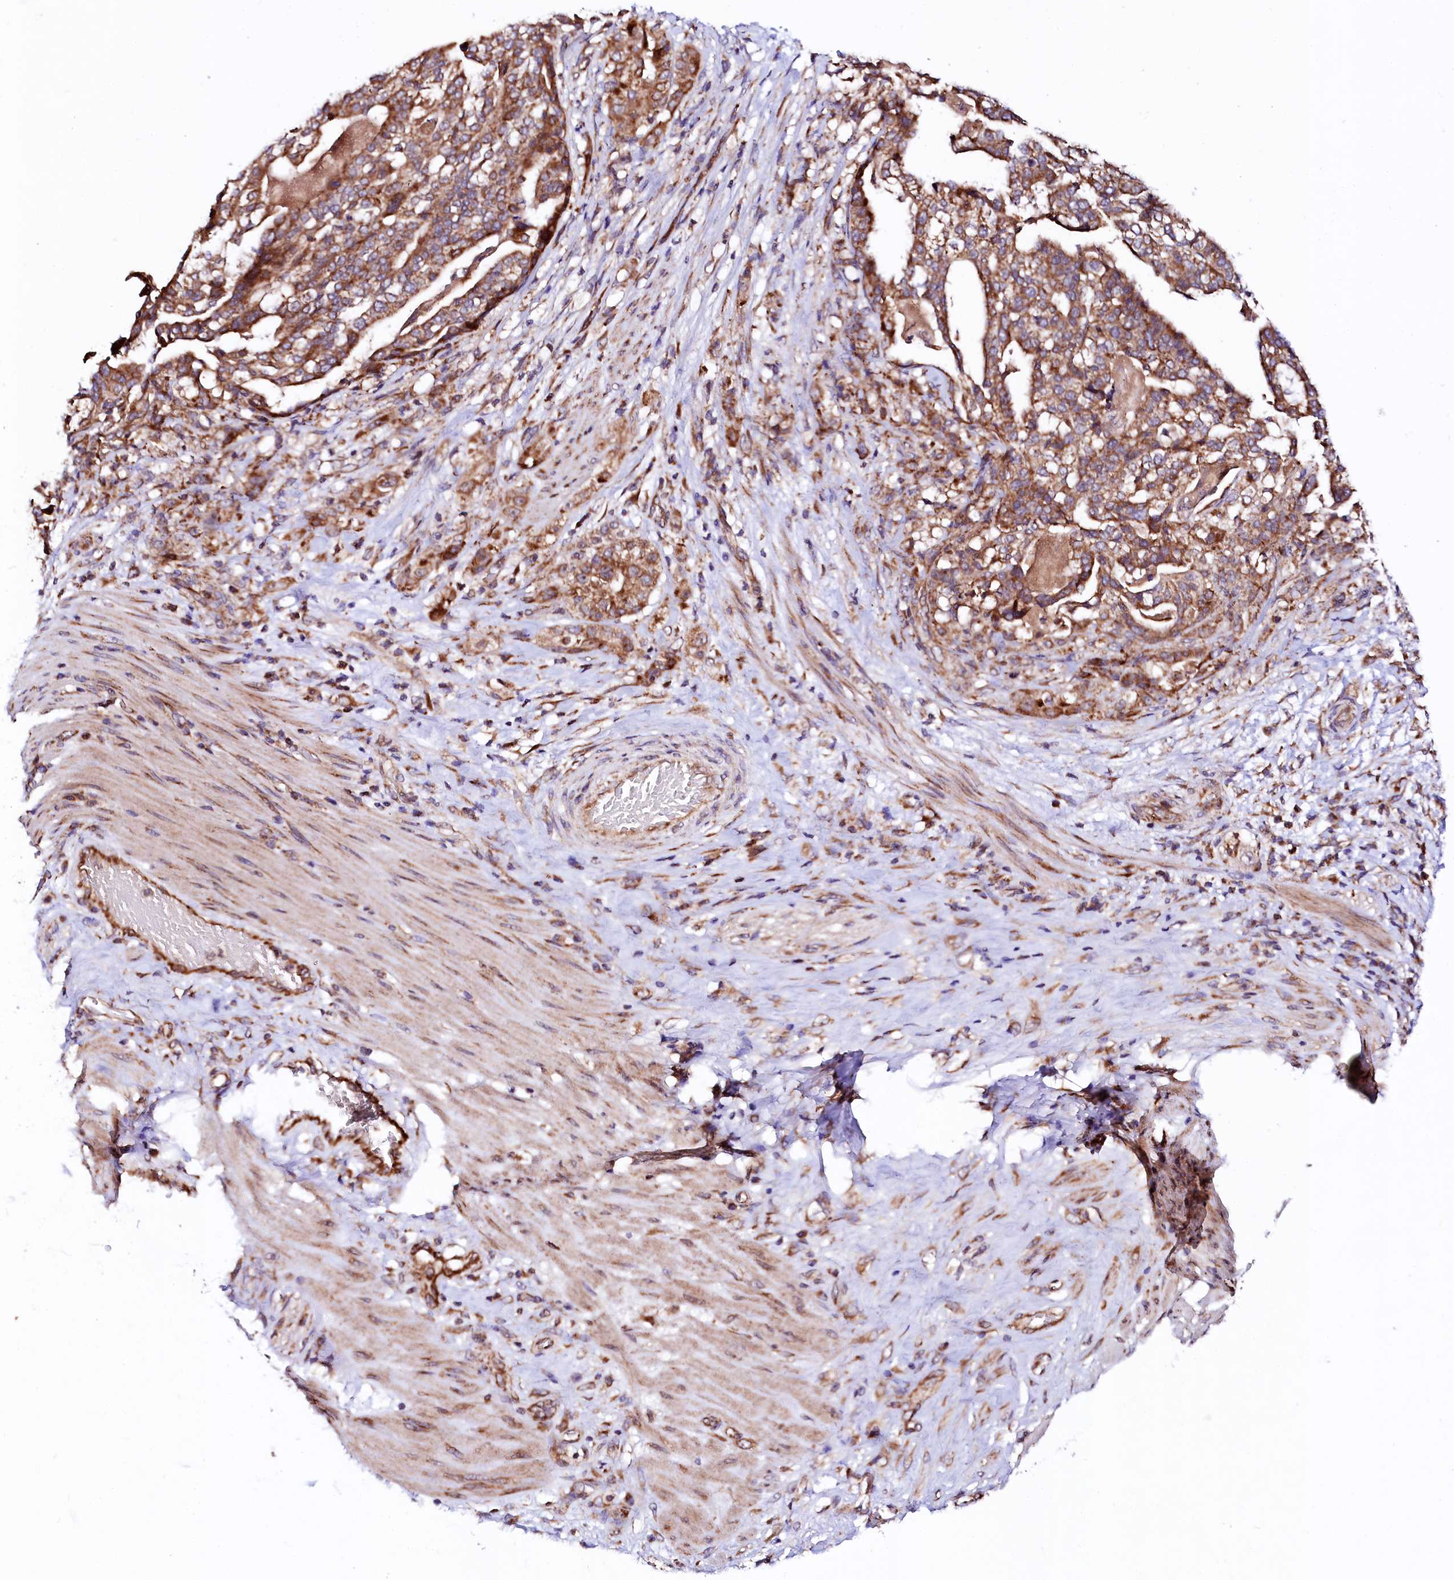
{"staining": {"intensity": "moderate", "quantity": ">75%", "location": "cytoplasmic/membranous"}, "tissue": "stomach cancer", "cell_type": "Tumor cells", "image_type": "cancer", "snomed": [{"axis": "morphology", "description": "Adenocarcinoma, NOS"}, {"axis": "topography", "description": "Stomach"}], "caption": "Immunohistochemistry (DAB) staining of human stomach cancer (adenocarcinoma) exhibits moderate cytoplasmic/membranous protein staining in about >75% of tumor cells.", "gene": "UBE3C", "patient": {"sex": "male", "age": 48}}